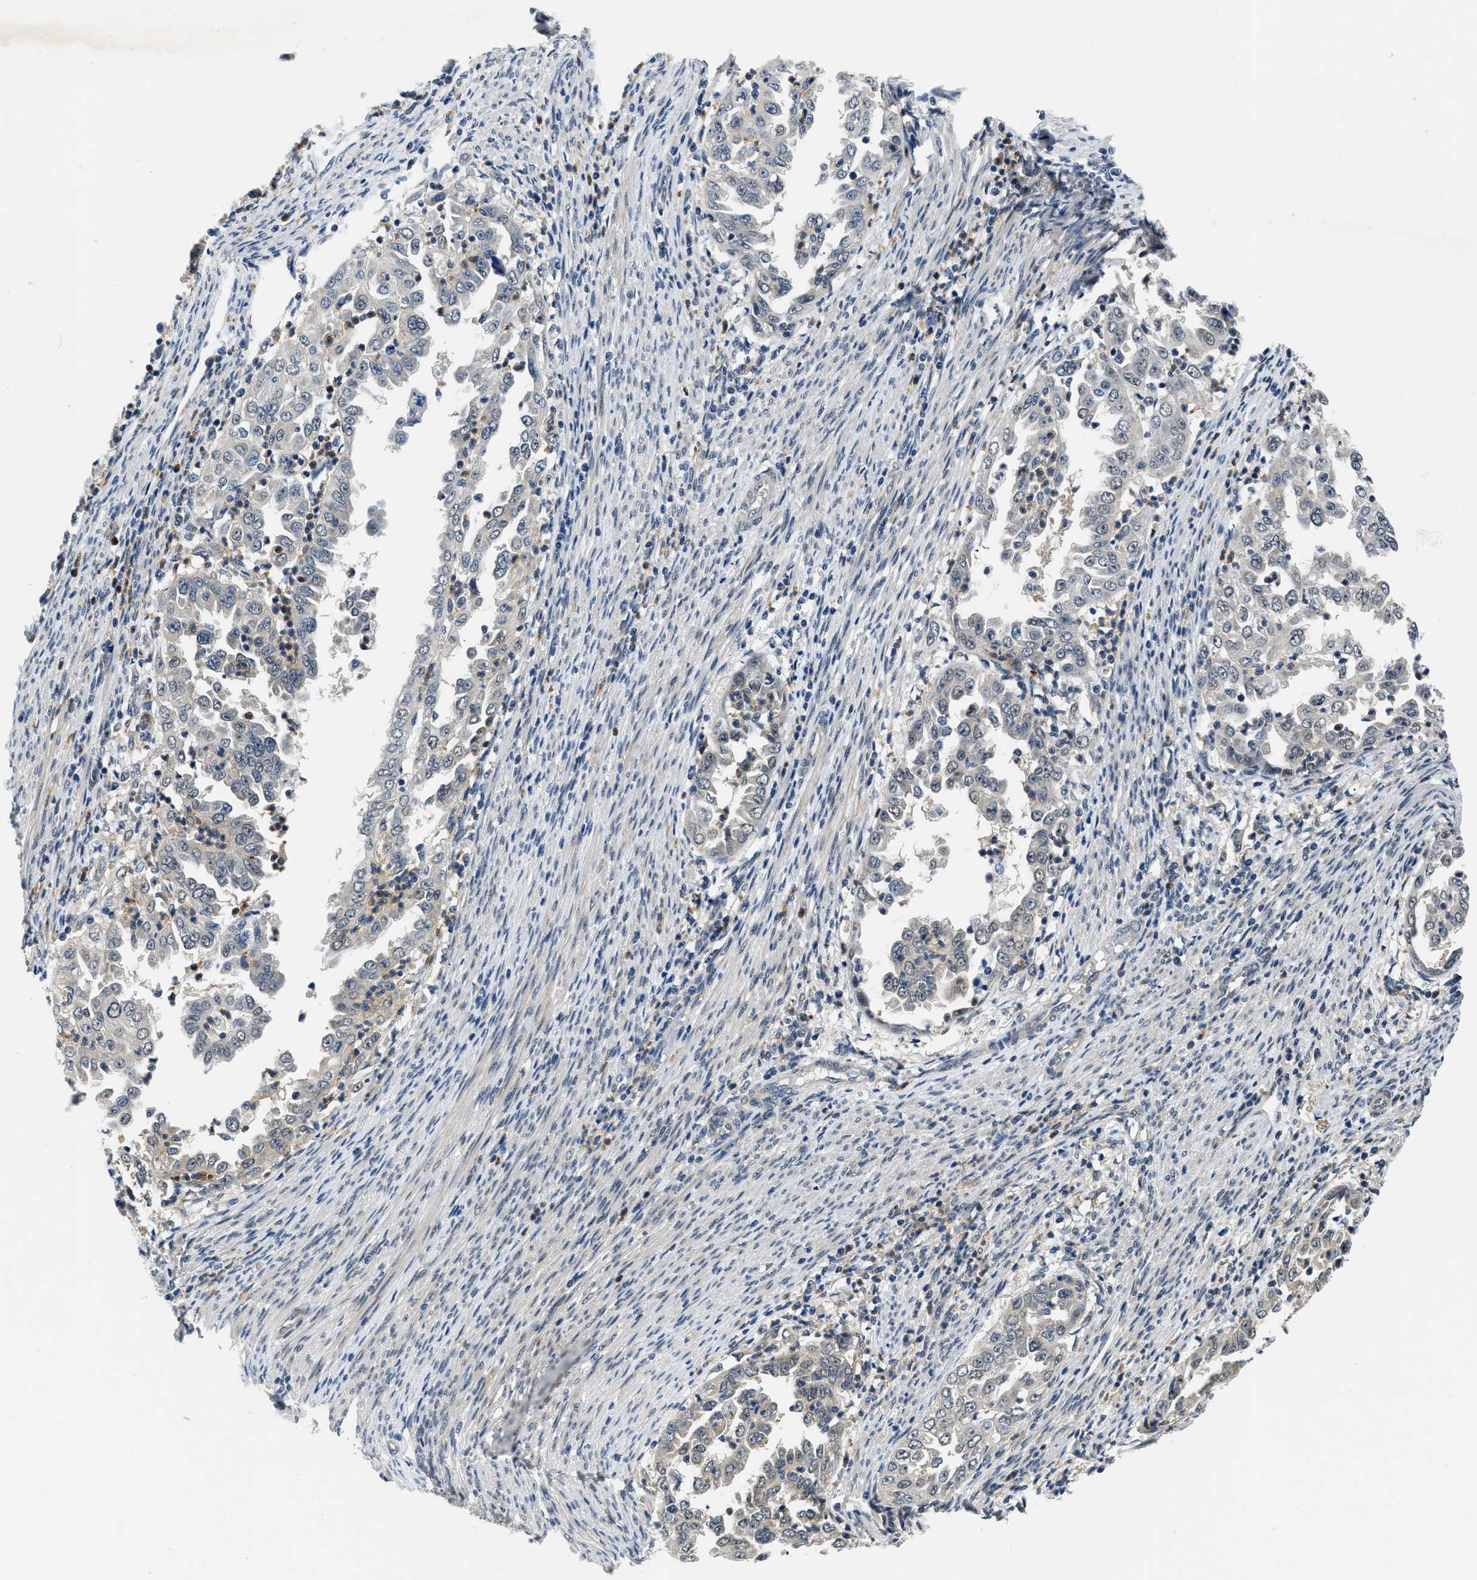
{"staining": {"intensity": "negative", "quantity": "none", "location": "none"}, "tissue": "endometrial cancer", "cell_type": "Tumor cells", "image_type": "cancer", "snomed": [{"axis": "morphology", "description": "Adenocarcinoma, NOS"}, {"axis": "topography", "description": "Endometrium"}], "caption": "This micrograph is of endometrial adenocarcinoma stained with immunohistochemistry (IHC) to label a protein in brown with the nuclei are counter-stained blue. There is no positivity in tumor cells.", "gene": "SMAD4", "patient": {"sex": "female", "age": 85}}